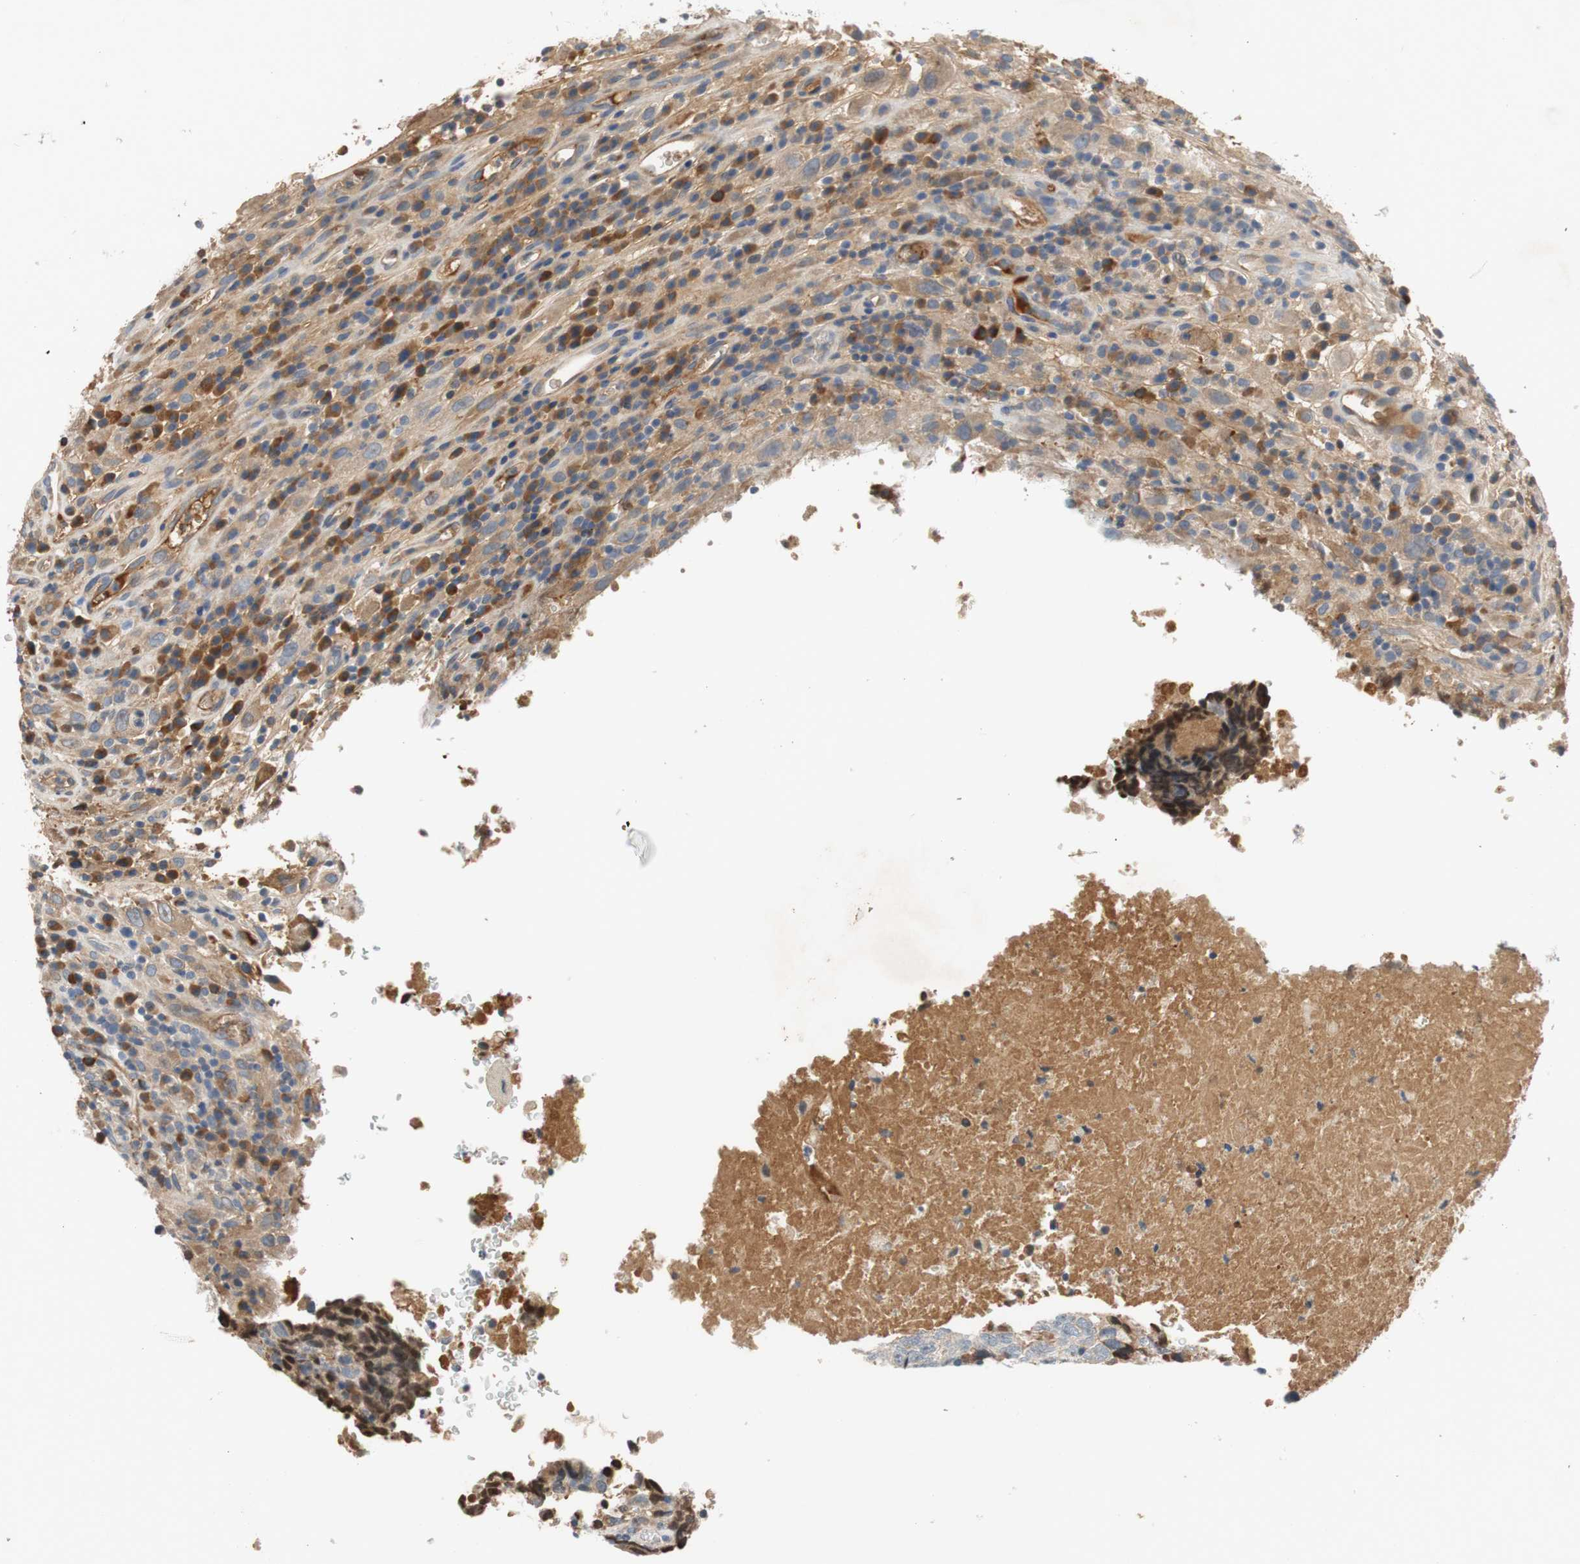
{"staining": {"intensity": "weak", "quantity": "25%-75%", "location": "cytoplasmic/membranous"}, "tissue": "testis cancer", "cell_type": "Tumor cells", "image_type": "cancer", "snomed": [{"axis": "morphology", "description": "Necrosis, NOS"}, {"axis": "morphology", "description": "Carcinoma, Embryonal, NOS"}, {"axis": "topography", "description": "Testis"}], "caption": "High-power microscopy captured an immunohistochemistry (IHC) image of testis cancer, revealing weak cytoplasmic/membranous positivity in about 25%-75% of tumor cells.", "gene": "C4A", "patient": {"sex": "male", "age": 19}}